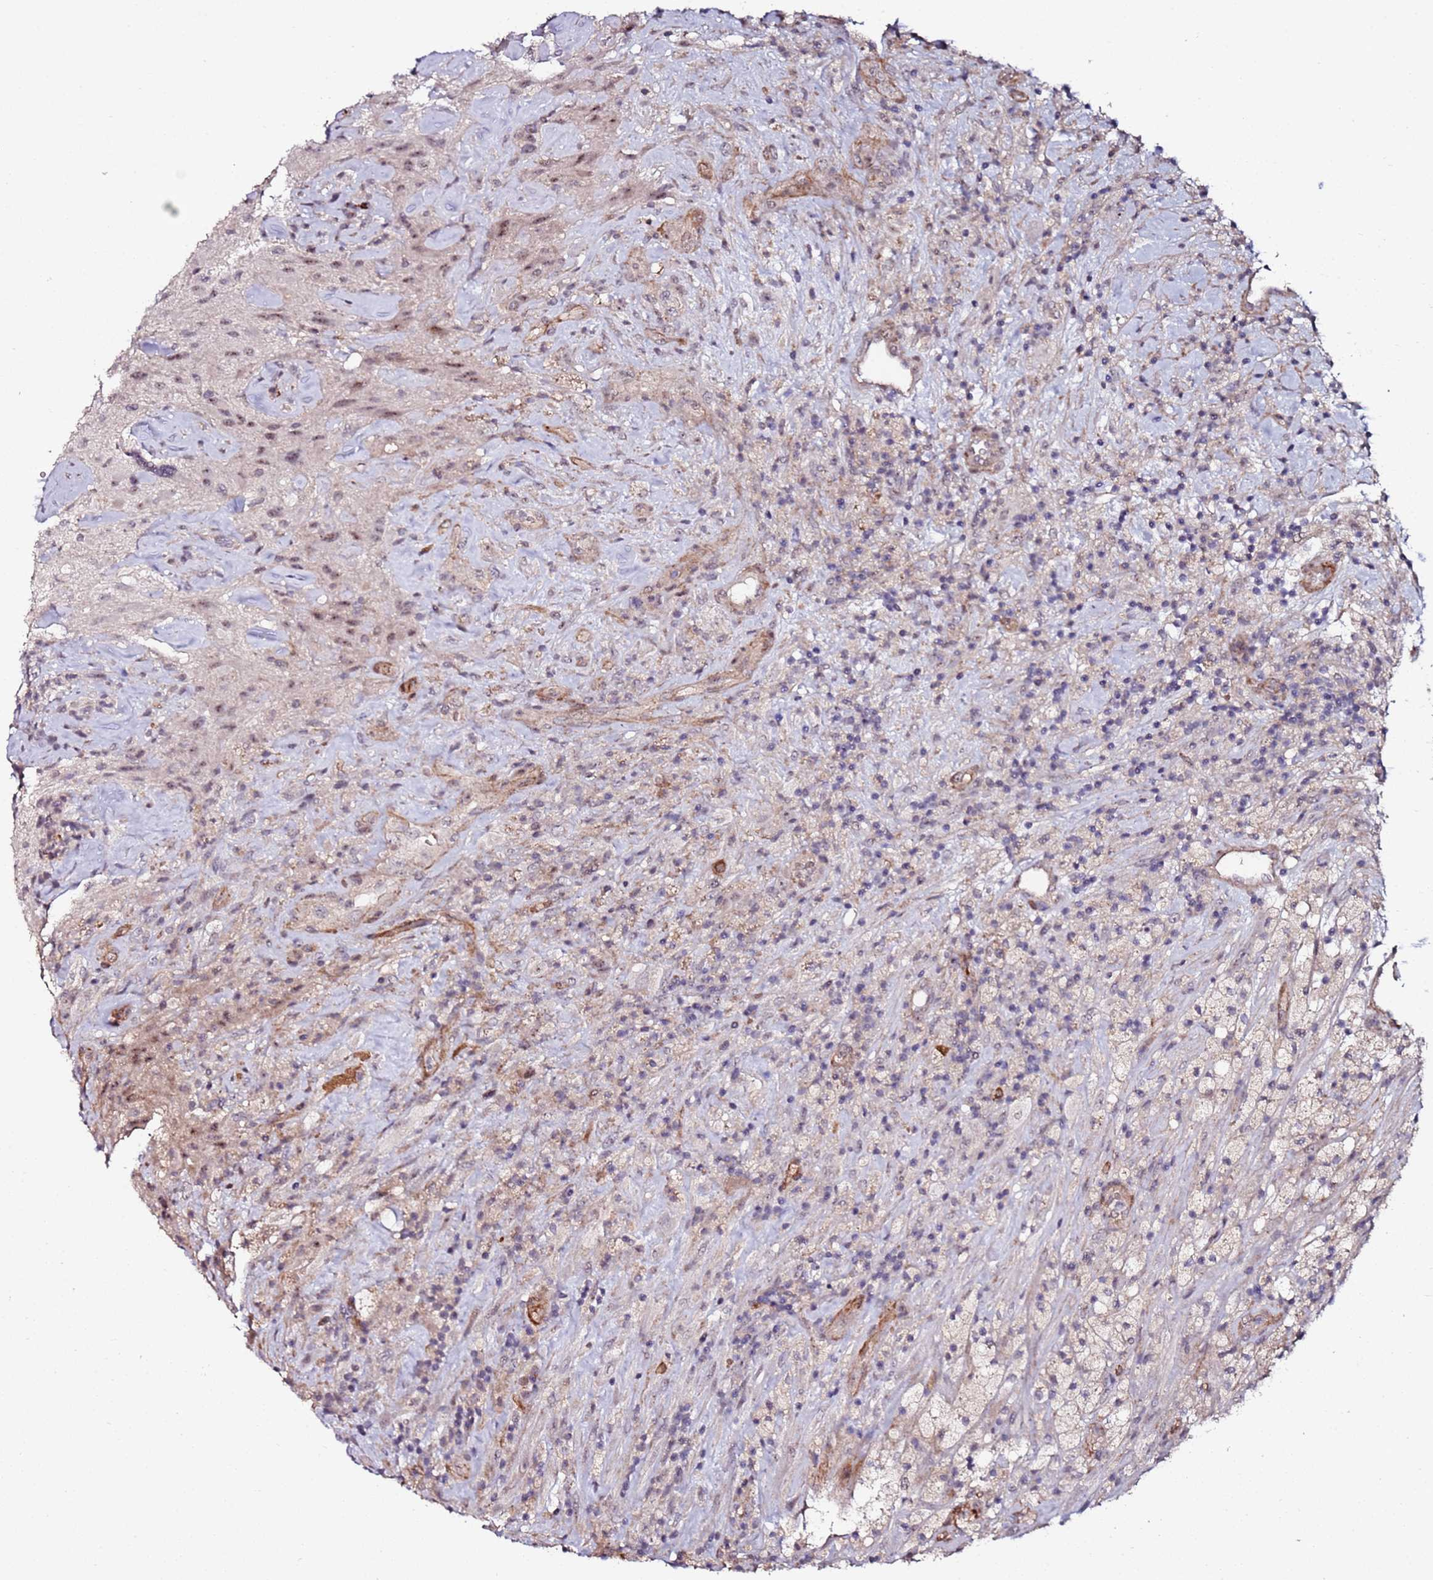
{"staining": {"intensity": "negative", "quantity": "none", "location": "none"}, "tissue": "glioma", "cell_type": "Tumor cells", "image_type": "cancer", "snomed": [{"axis": "morphology", "description": "Glioma, malignant, High grade"}, {"axis": "topography", "description": "Brain"}], "caption": "Tumor cells are negative for brown protein staining in glioma.", "gene": "DUSP28", "patient": {"sex": "male", "age": 69}}